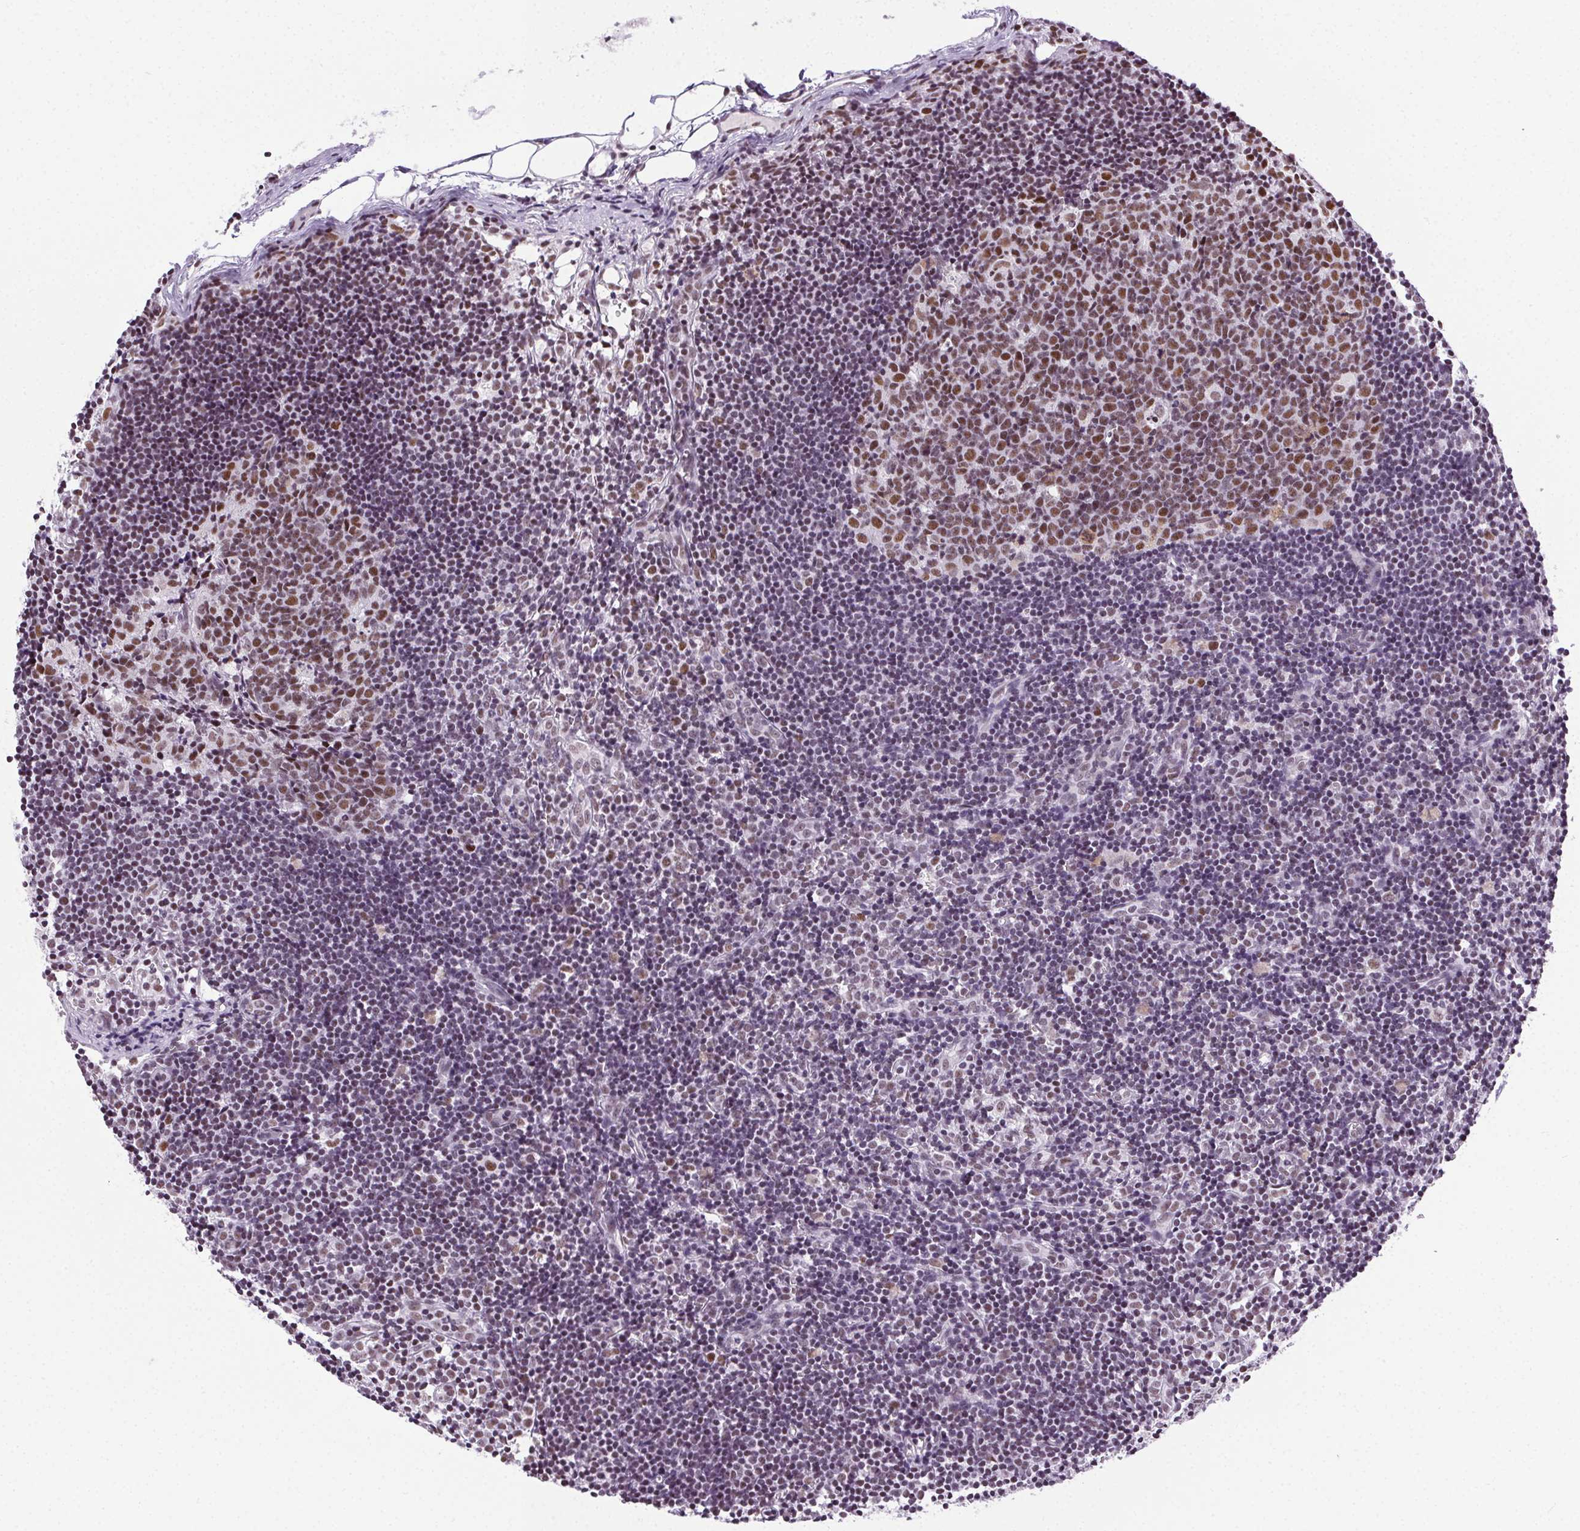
{"staining": {"intensity": "moderate", "quantity": "25%-75%", "location": "nuclear"}, "tissue": "lymph node", "cell_type": "Germinal center cells", "image_type": "normal", "snomed": [{"axis": "morphology", "description": "Normal tissue, NOS"}, {"axis": "topography", "description": "Lymph node"}], "caption": "Immunohistochemical staining of normal human lymph node shows 25%-75% levels of moderate nuclear protein positivity in about 25%-75% of germinal center cells.", "gene": "TRA2B", "patient": {"sex": "female", "age": 41}}